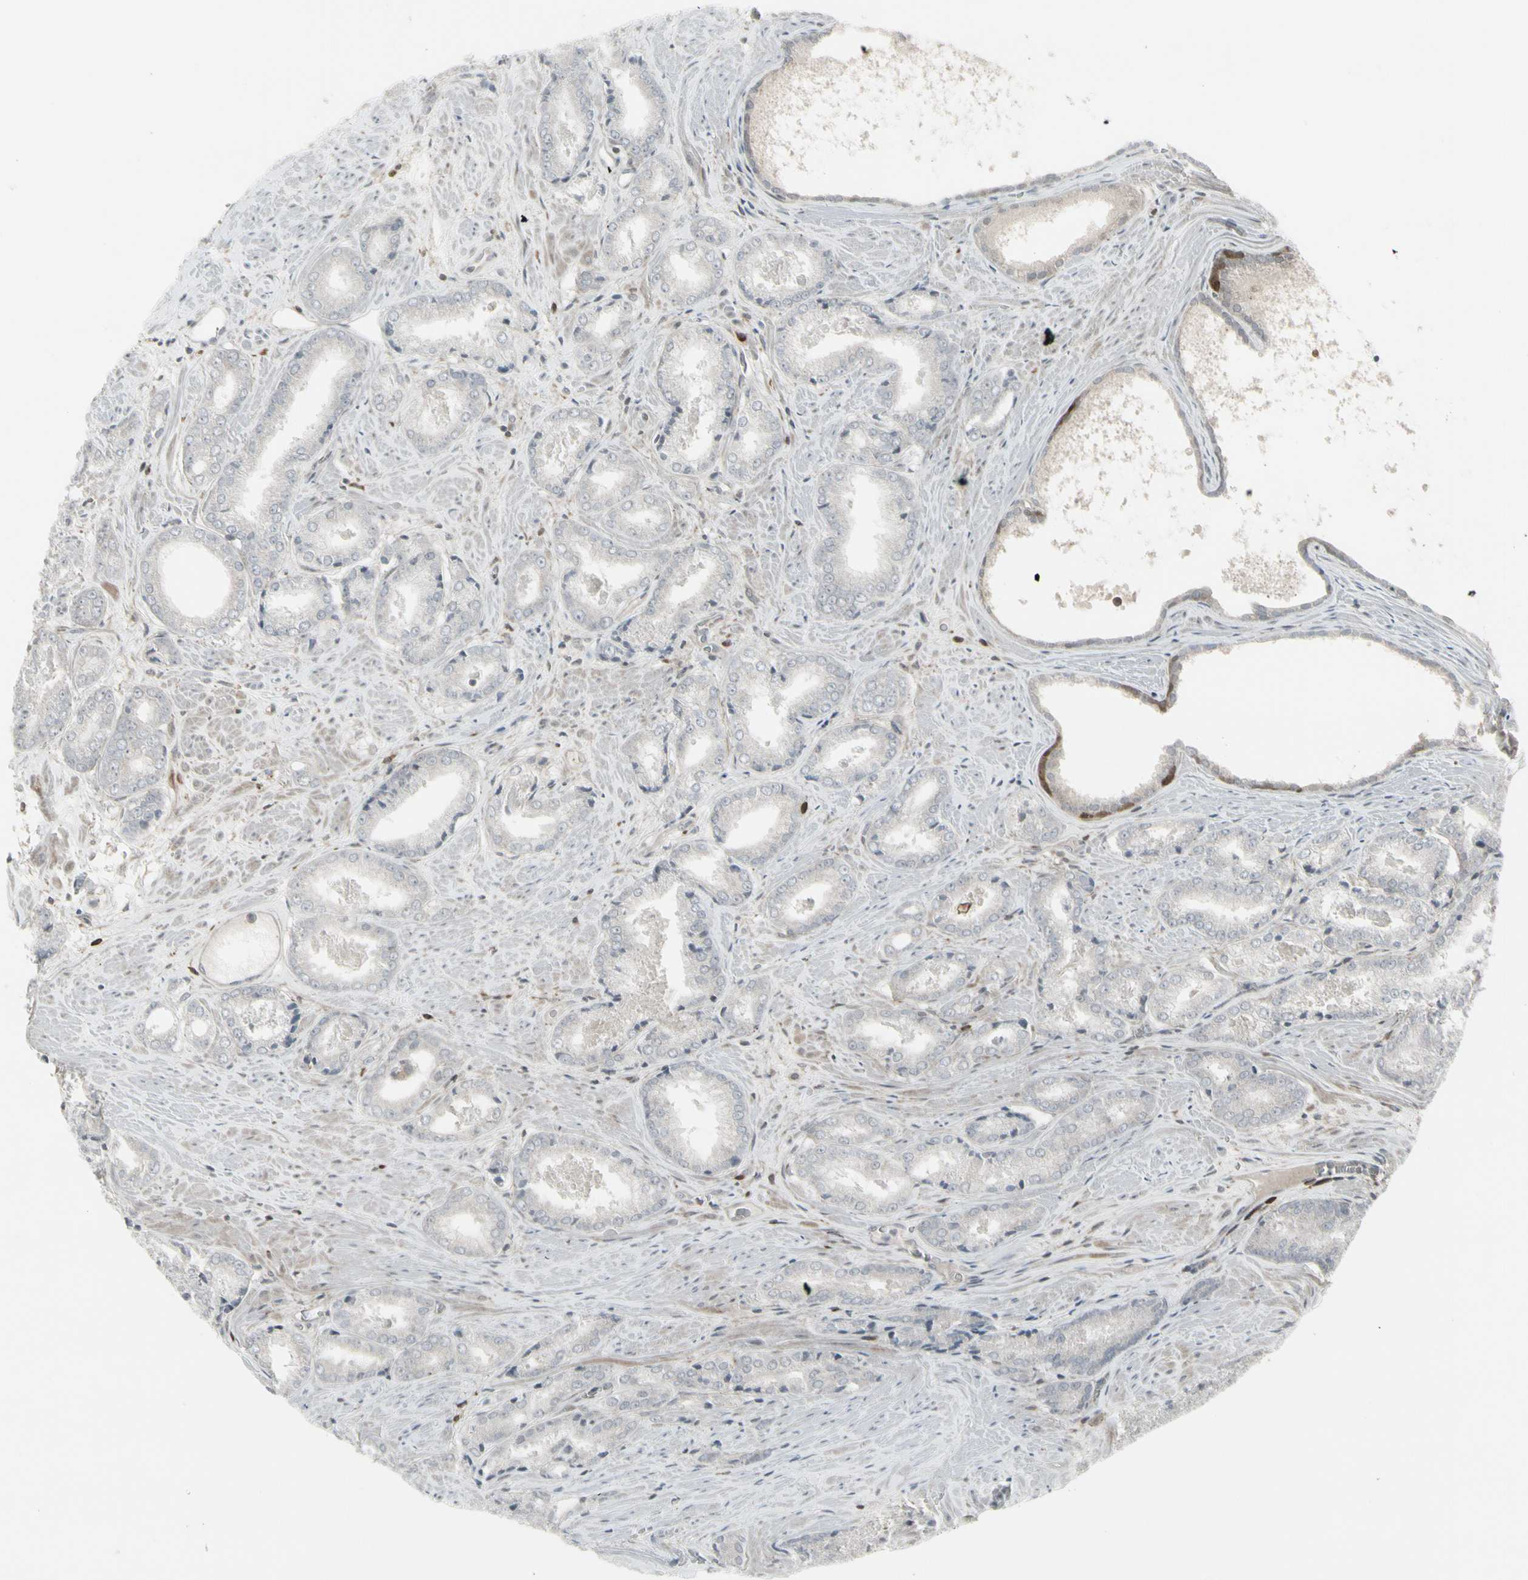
{"staining": {"intensity": "weak", "quantity": "<25%", "location": "cytoplasmic/membranous"}, "tissue": "prostate cancer", "cell_type": "Tumor cells", "image_type": "cancer", "snomed": [{"axis": "morphology", "description": "Adenocarcinoma, Low grade"}, {"axis": "topography", "description": "Prostate"}], "caption": "High power microscopy image of an IHC micrograph of prostate low-grade adenocarcinoma, revealing no significant staining in tumor cells.", "gene": "IGFBP6", "patient": {"sex": "male", "age": 64}}